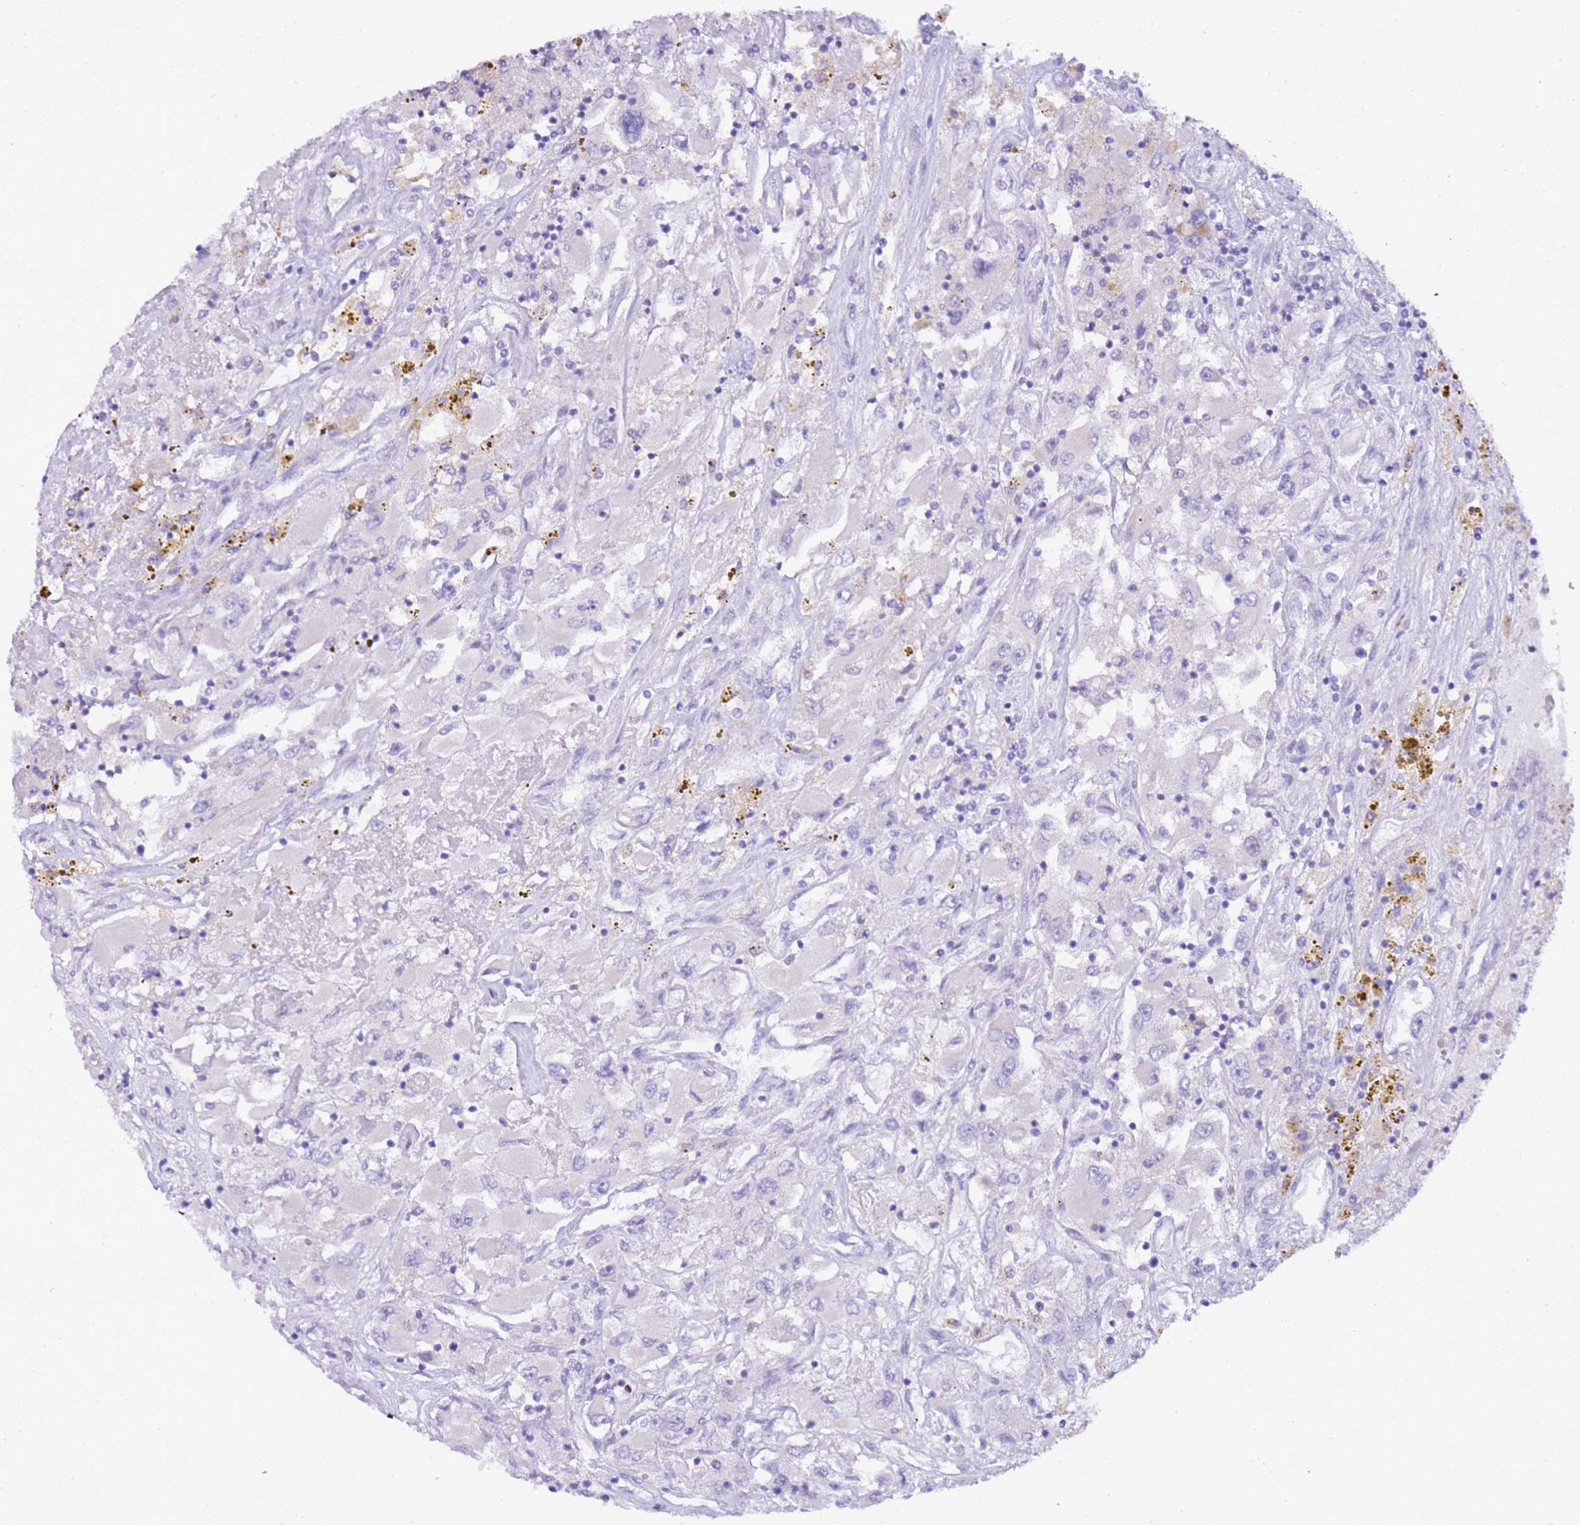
{"staining": {"intensity": "negative", "quantity": "none", "location": "none"}, "tissue": "renal cancer", "cell_type": "Tumor cells", "image_type": "cancer", "snomed": [{"axis": "morphology", "description": "Adenocarcinoma, NOS"}, {"axis": "topography", "description": "Kidney"}], "caption": "IHC of renal cancer displays no staining in tumor cells.", "gene": "DCDC2B", "patient": {"sex": "female", "age": 52}}